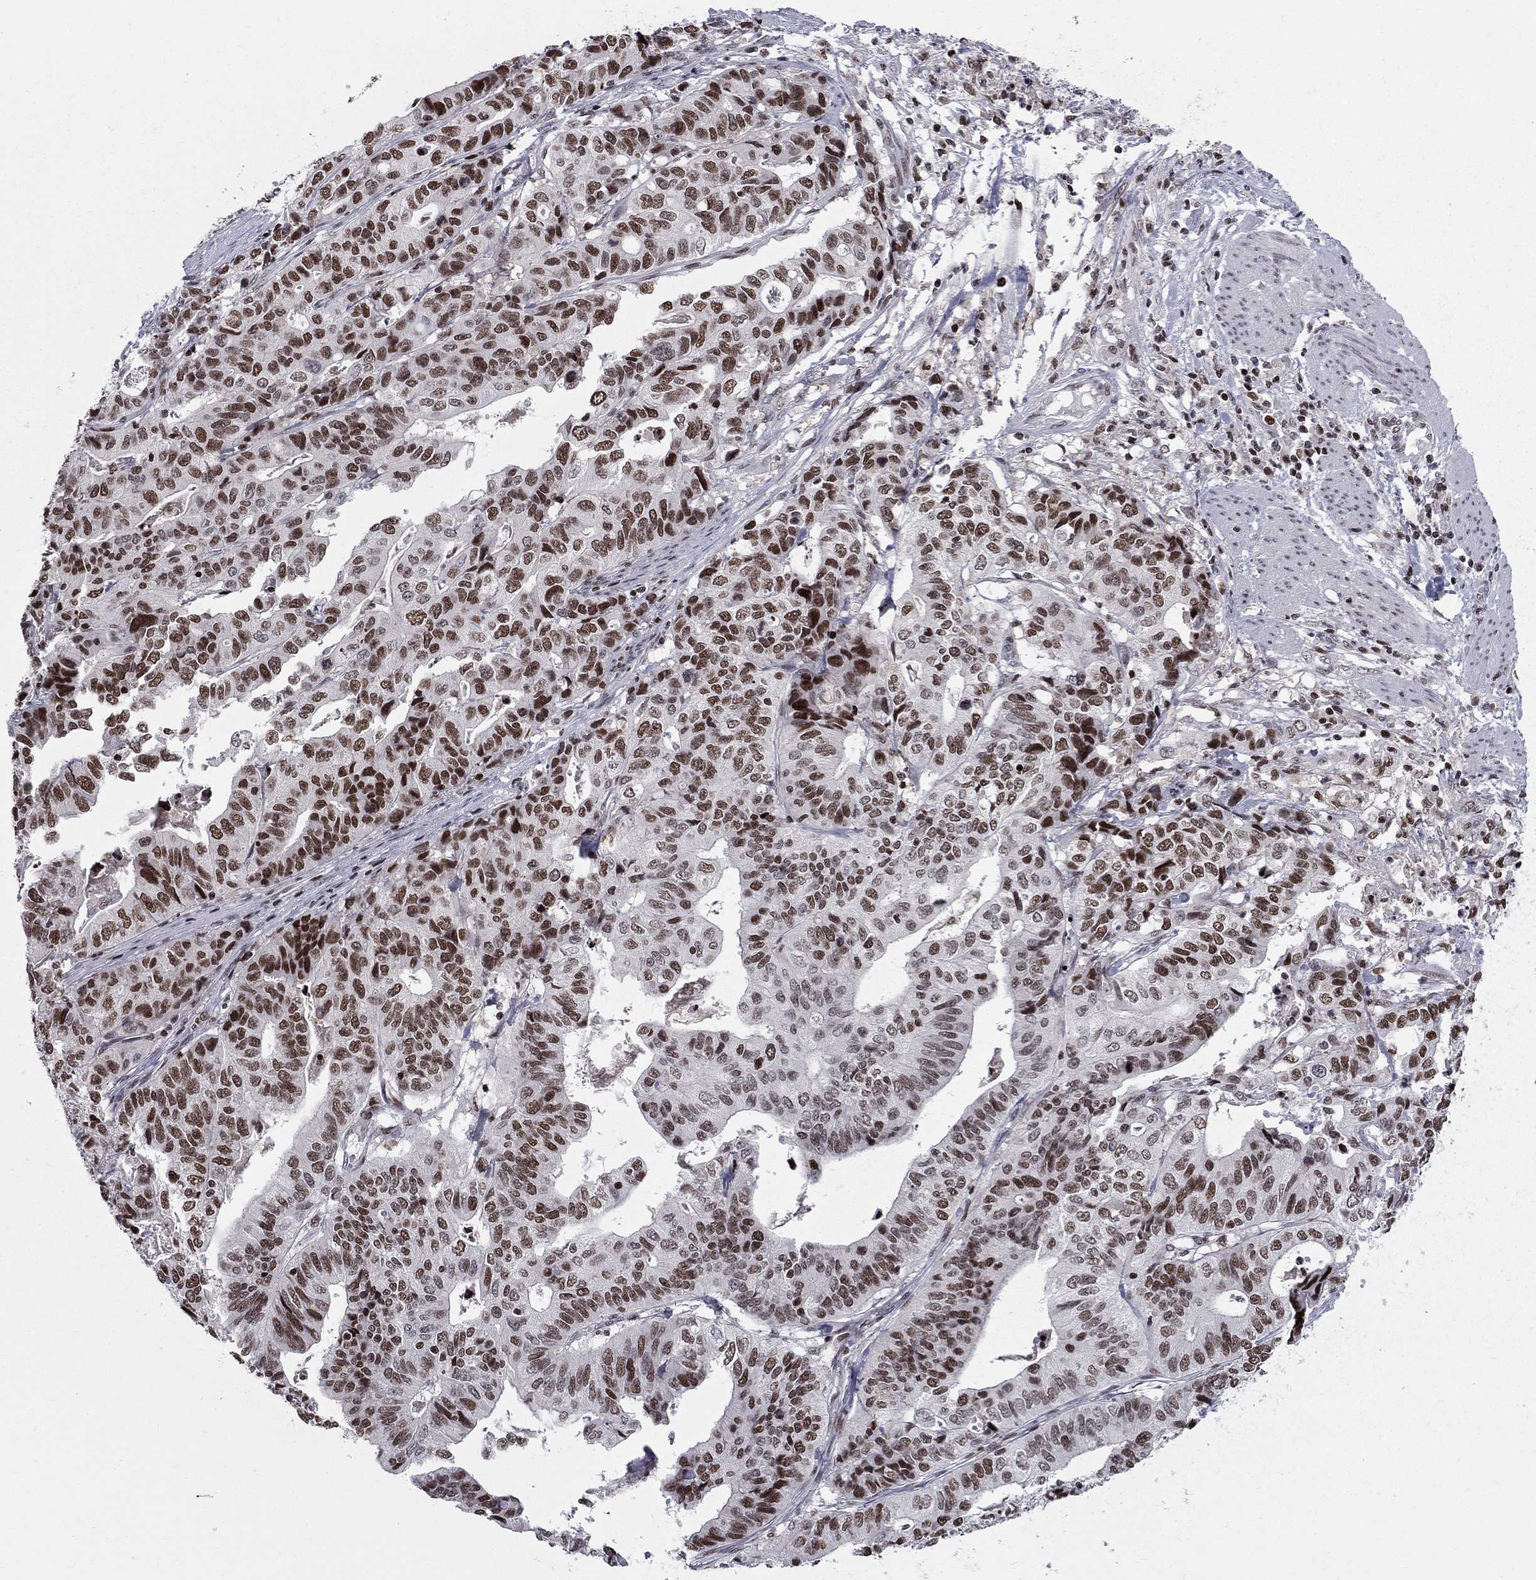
{"staining": {"intensity": "strong", "quantity": ">75%", "location": "nuclear"}, "tissue": "stomach cancer", "cell_type": "Tumor cells", "image_type": "cancer", "snomed": [{"axis": "morphology", "description": "Adenocarcinoma, NOS"}, {"axis": "topography", "description": "Stomach, upper"}], "caption": "Protein staining exhibits strong nuclear positivity in approximately >75% of tumor cells in adenocarcinoma (stomach). The staining was performed using DAB (3,3'-diaminobenzidine), with brown indicating positive protein expression. Nuclei are stained blue with hematoxylin.", "gene": "RNASEH2C", "patient": {"sex": "female", "age": 67}}